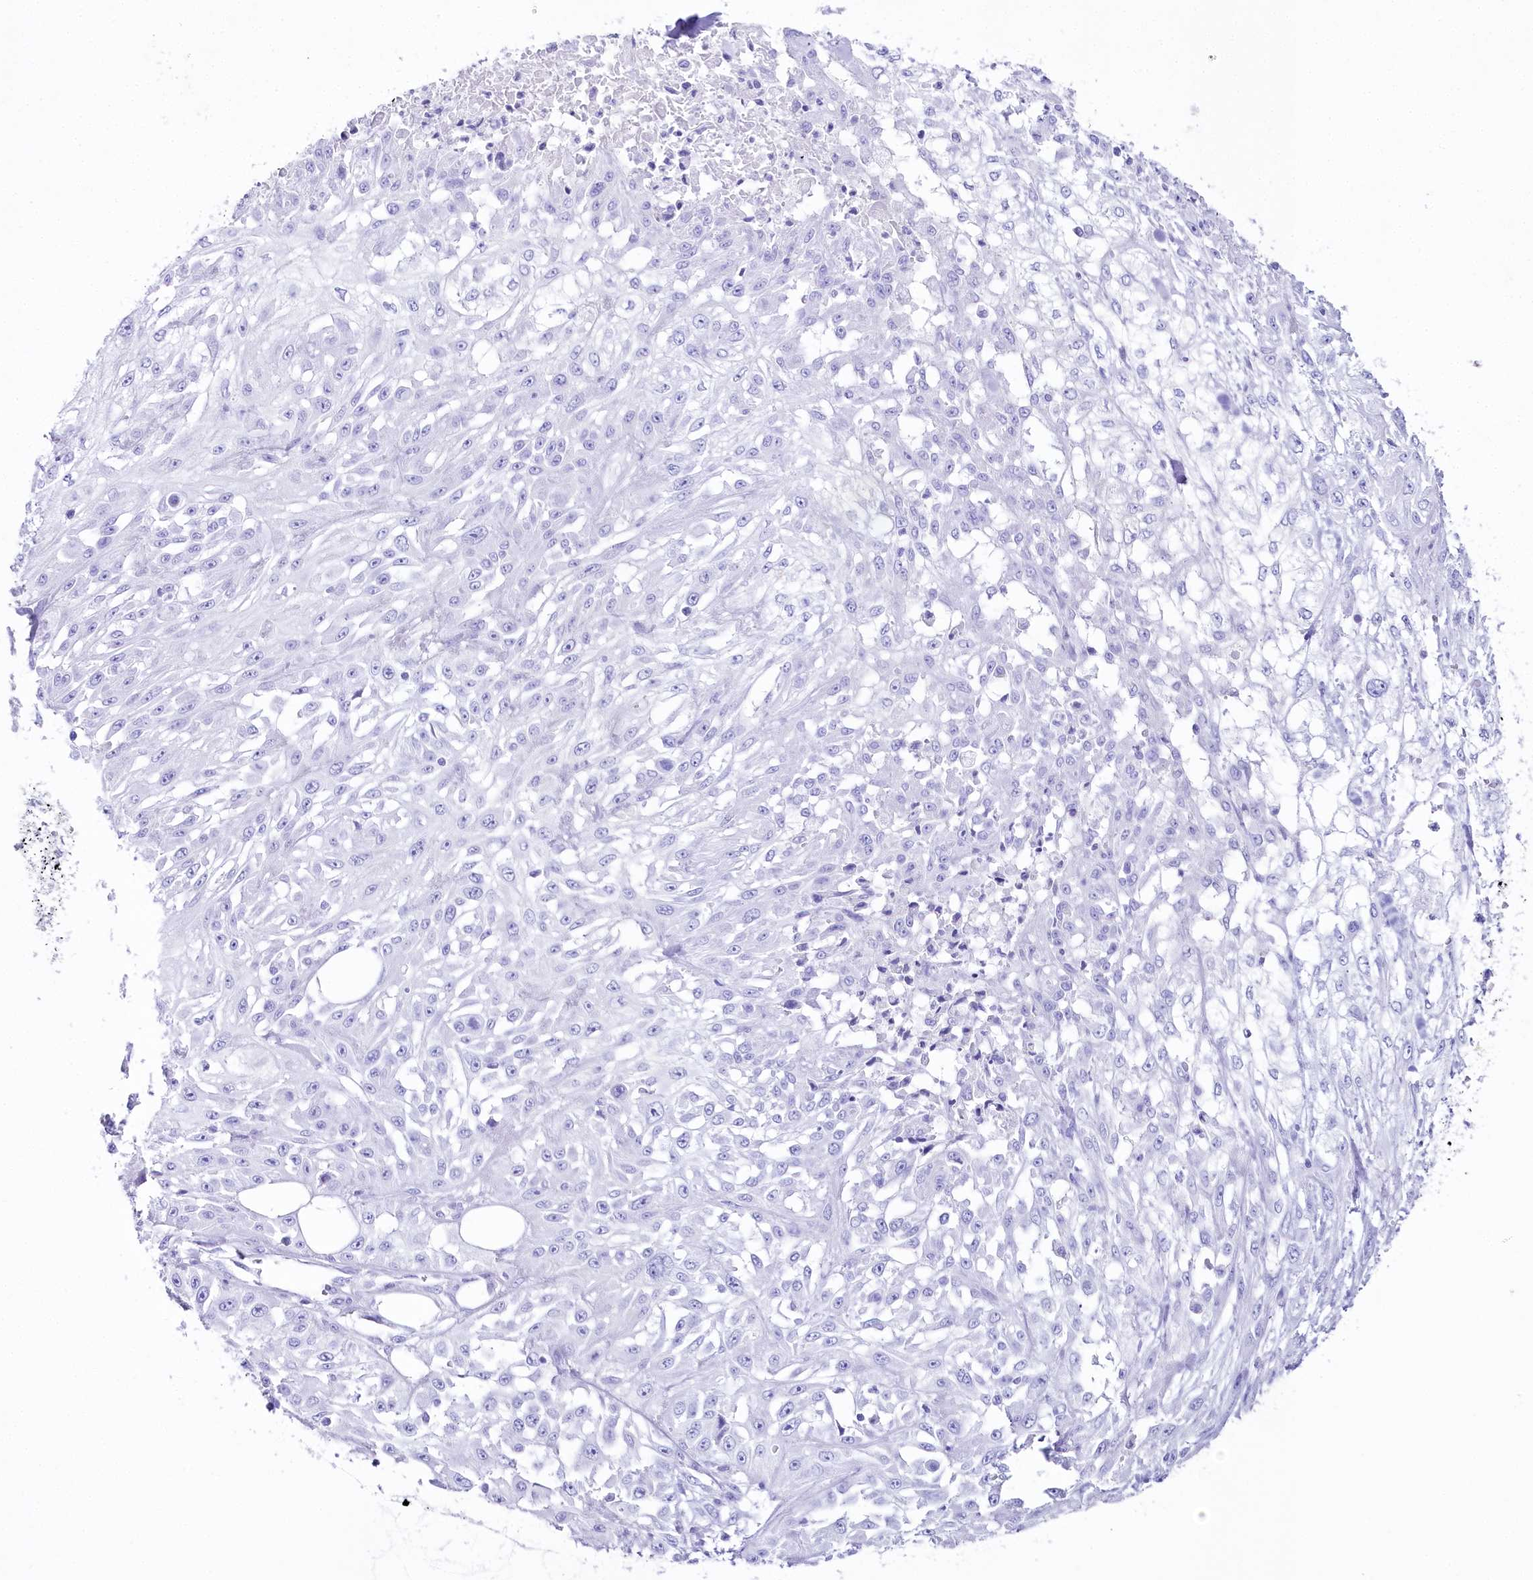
{"staining": {"intensity": "negative", "quantity": "none", "location": "none"}, "tissue": "skin cancer", "cell_type": "Tumor cells", "image_type": "cancer", "snomed": [{"axis": "morphology", "description": "Squamous cell carcinoma, NOS"}, {"axis": "morphology", "description": "Squamous cell carcinoma, metastatic, NOS"}, {"axis": "topography", "description": "Skin"}, {"axis": "topography", "description": "Lymph node"}], "caption": "Tumor cells are negative for protein expression in human skin metastatic squamous cell carcinoma. (DAB immunohistochemistry (IHC) visualized using brightfield microscopy, high magnification).", "gene": "CSN3", "patient": {"sex": "male", "age": 75}}